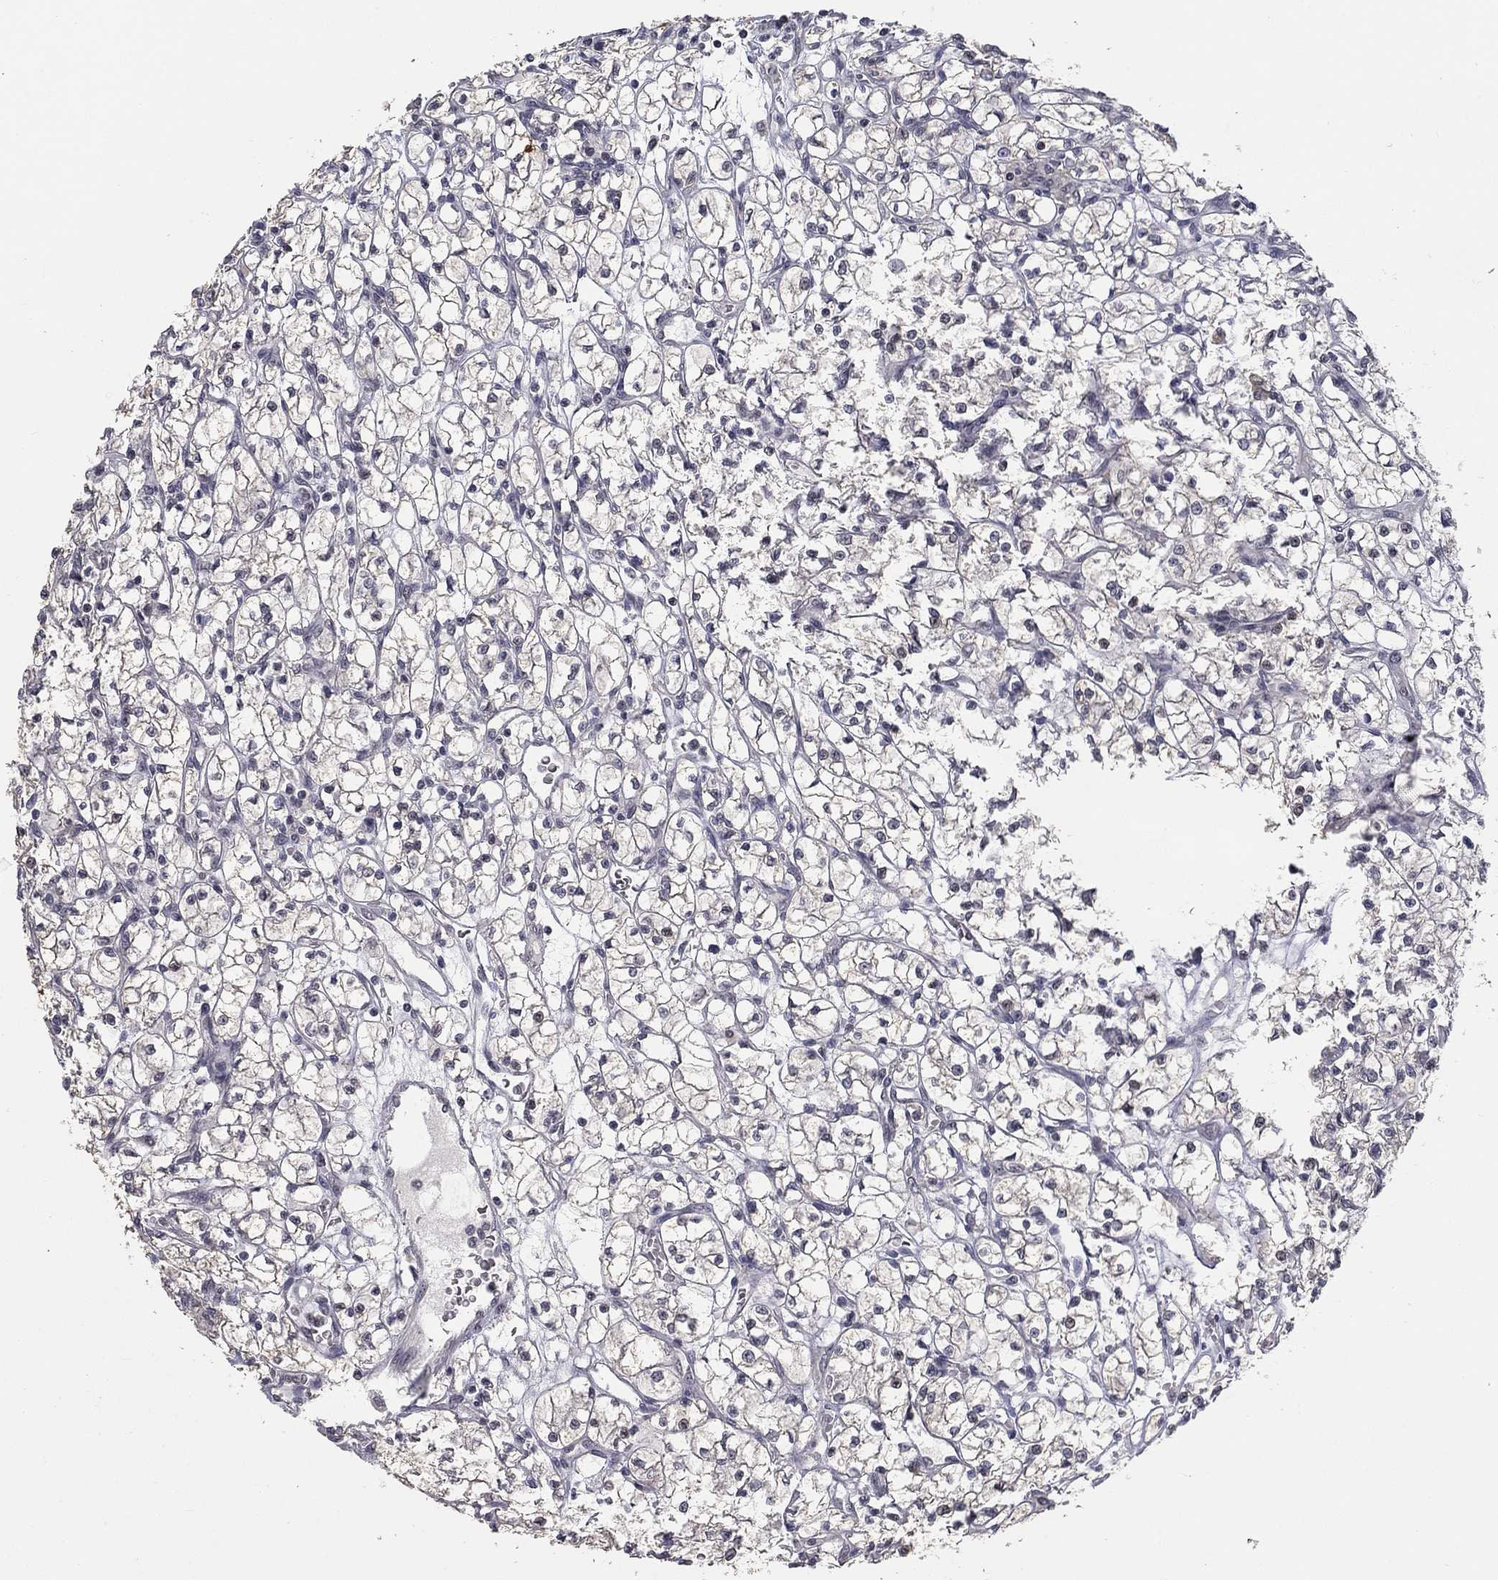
{"staining": {"intensity": "negative", "quantity": "none", "location": "none"}, "tissue": "renal cancer", "cell_type": "Tumor cells", "image_type": "cancer", "snomed": [{"axis": "morphology", "description": "Adenocarcinoma, NOS"}, {"axis": "topography", "description": "Kidney"}], "caption": "Protein analysis of renal adenocarcinoma reveals no significant expression in tumor cells.", "gene": "SPATA33", "patient": {"sex": "female", "age": 64}}